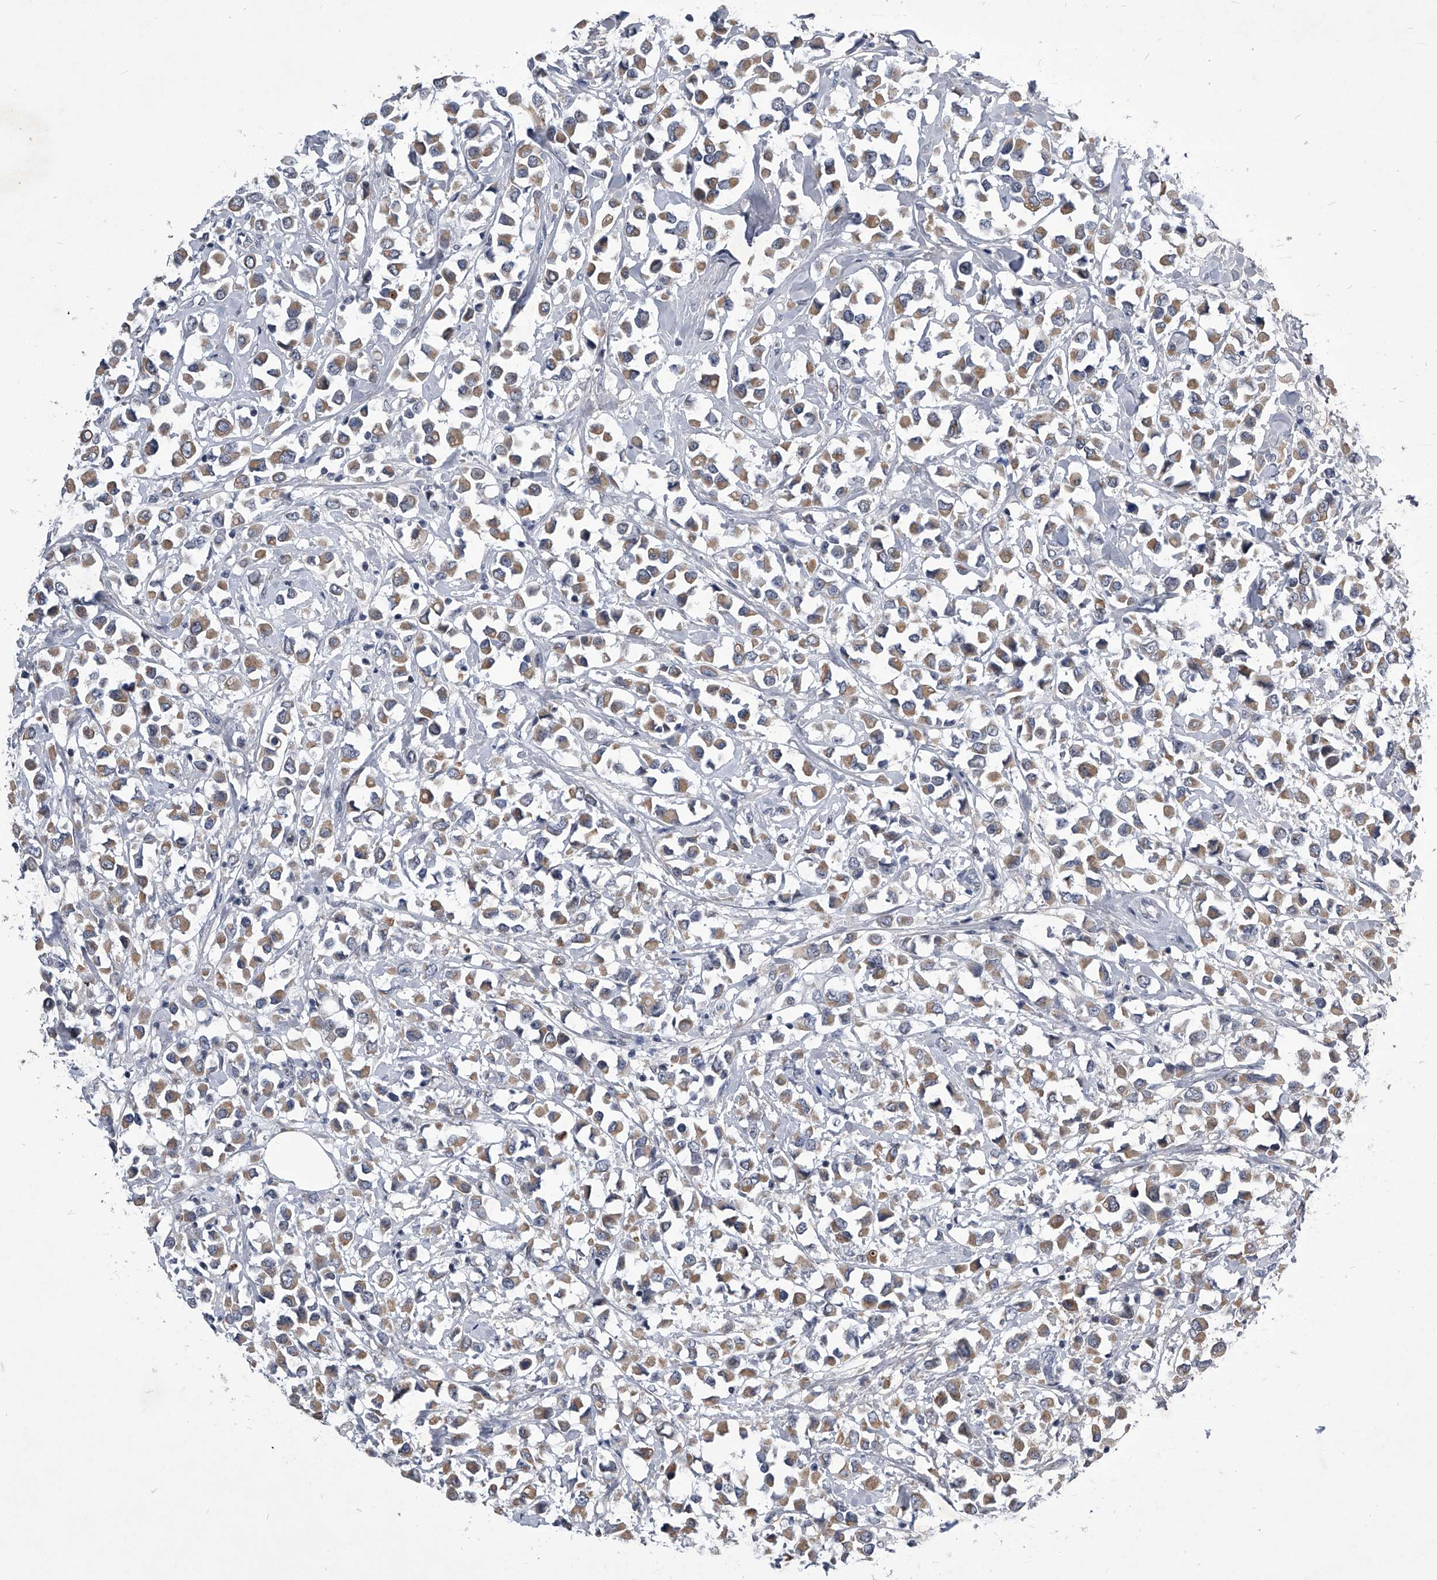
{"staining": {"intensity": "moderate", "quantity": ">75%", "location": "cytoplasmic/membranous"}, "tissue": "breast cancer", "cell_type": "Tumor cells", "image_type": "cancer", "snomed": [{"axis": "morphology", "description": "Duct carcinoma"}, {"axis": "topography", "description": "Breast"}], "caption": "Immunohistochemical staining of human breast cancer reveals medium levels of moderate cytoplasmic/membranous staining in about >75% of tumor cells.", "gene": "ZNF76", "patient": {"sex": "female", "age": 61}}